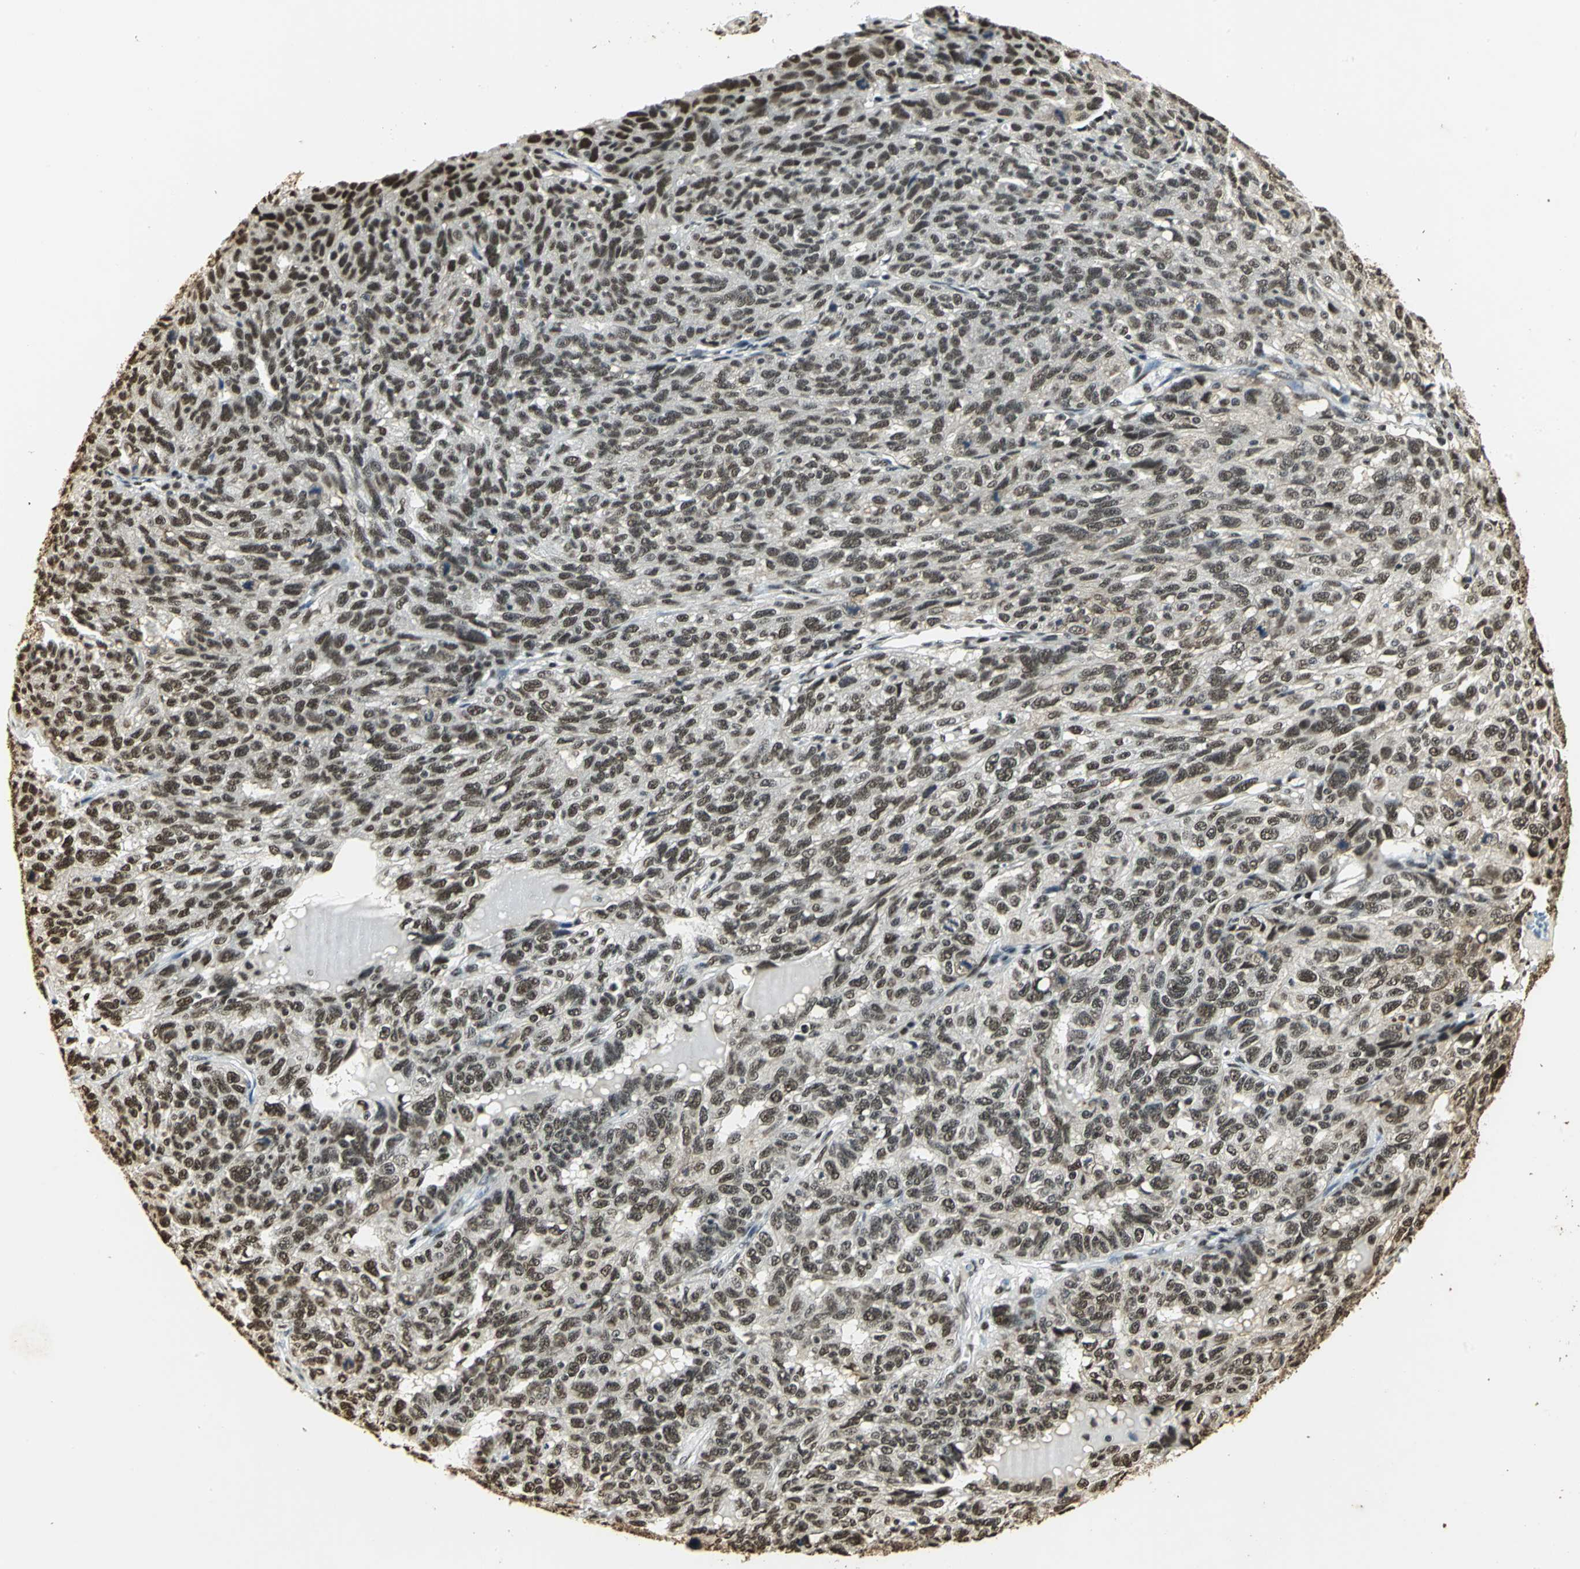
{"staining": {"intensity": "moderate", "quantity": ">75%", "location": "nuclear"}, "tissue": "ovarian cancer", "cell_type": "Tumor cells", "image_type": "cancer", "snomed": [{"axis": "morphology", "description": "Cystadenocarcinoma, serous, NOS"}, {"axis": "topography", "description": "Ovary"}], "caption": "The histopathology image exhibits immunohistochemical staining of serous cystadenocarcinoma (ovarian). There is moderate nuclear staining is appreciated in approximately >75% of tumor cells. (DAB = brown stain, brightfield microscopy at high magnification).", "gene": "SET", "patient": {"sex": "female", "age": 71}}